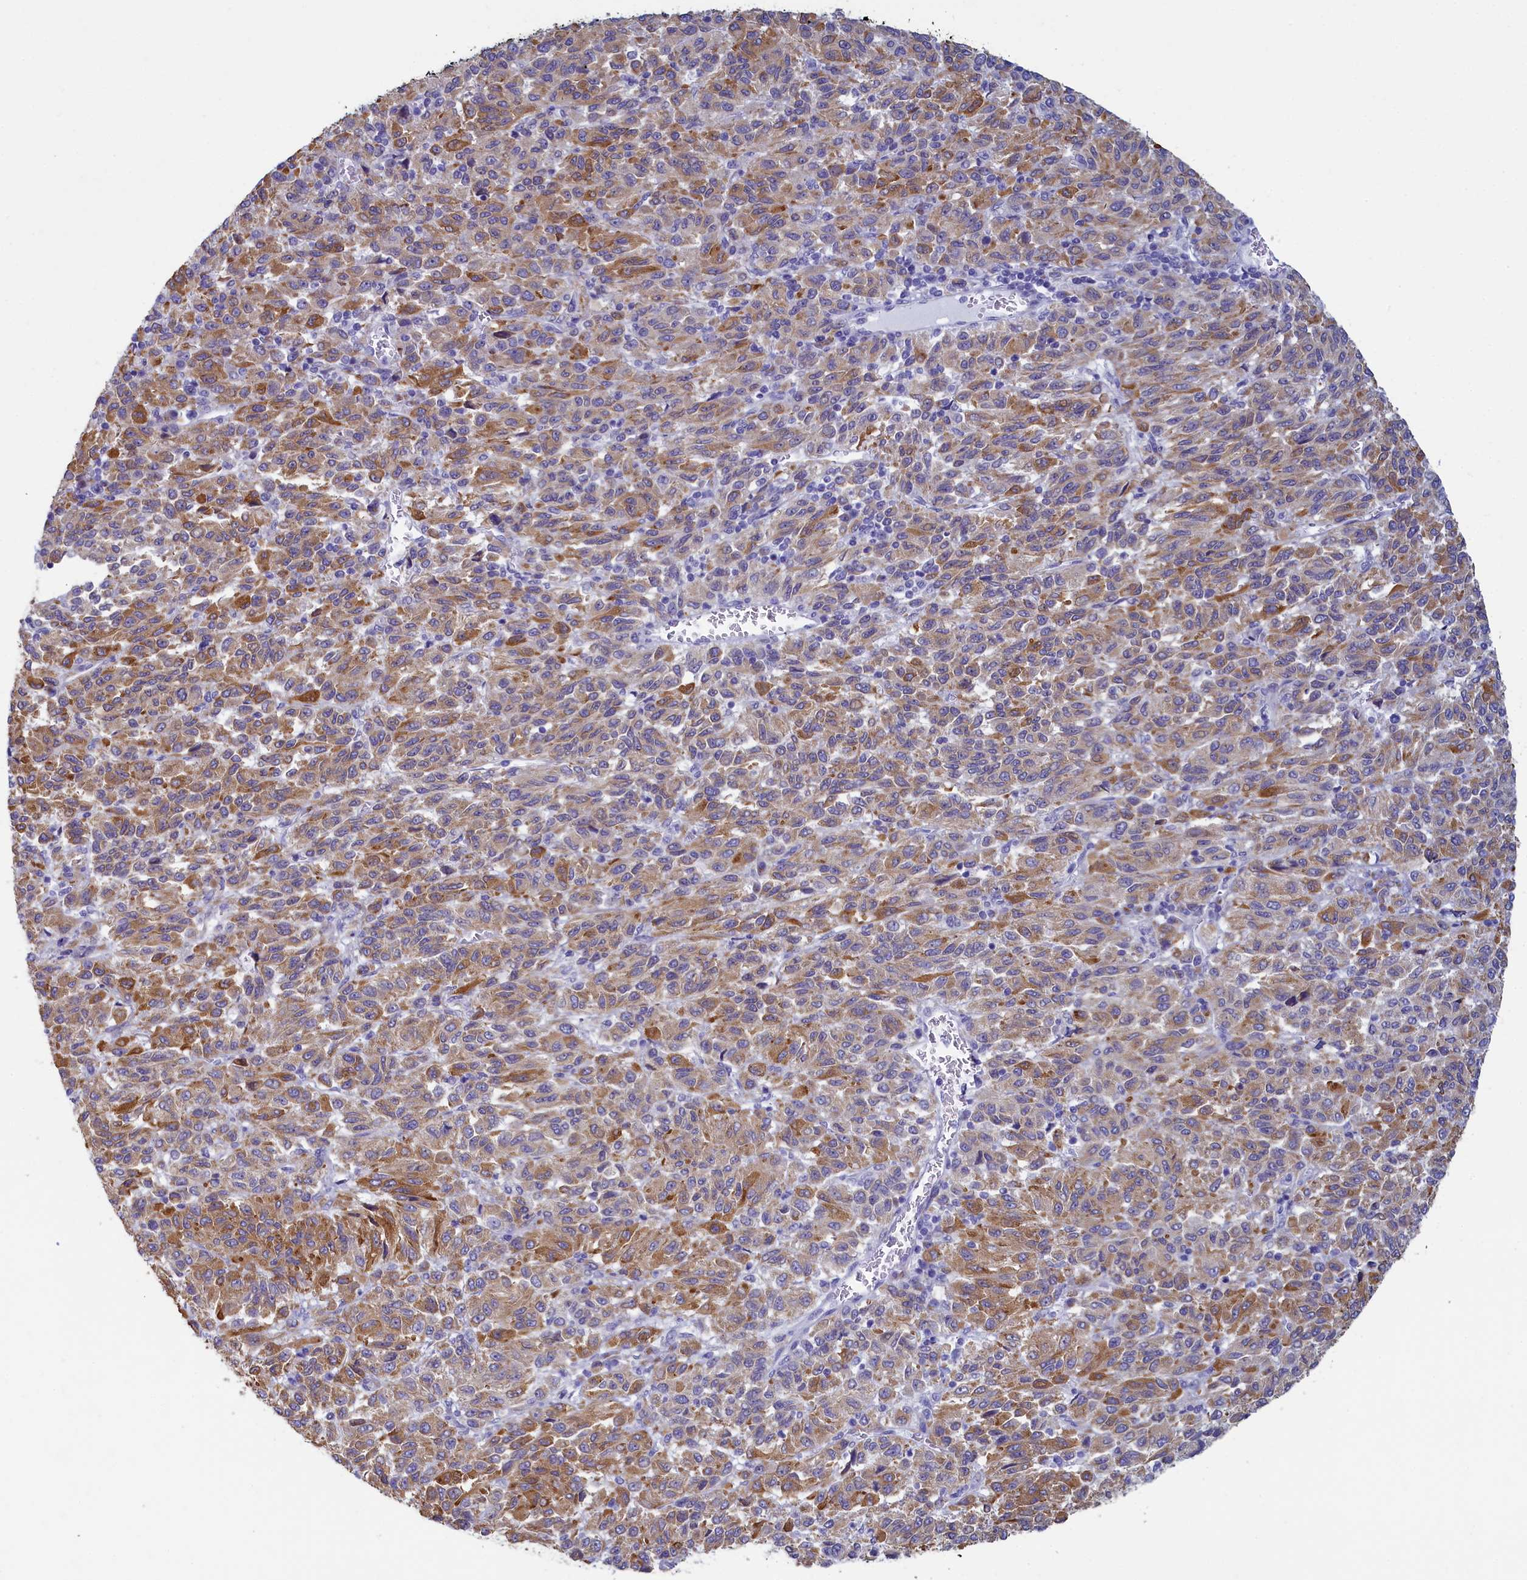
{"staining": {"intensity": "moderate", "quantity": "25%-75%", "location": "cytoplasmic/membranous"}, "tissue": "melanoma", "cell_type": "Tumor cells", "image_type": "cancer", "snomed": [{"axis": "morphology", "description": "Malignant melanoma, Metastatic site"}, {"axis": "topography", "description": "Lung"}], "caption": "Human melanoma stained with a protein marker exhibits moderate staining in tumor cells.", "gene": "SKA3", "patient": {"sex": "male", "age": 64}}